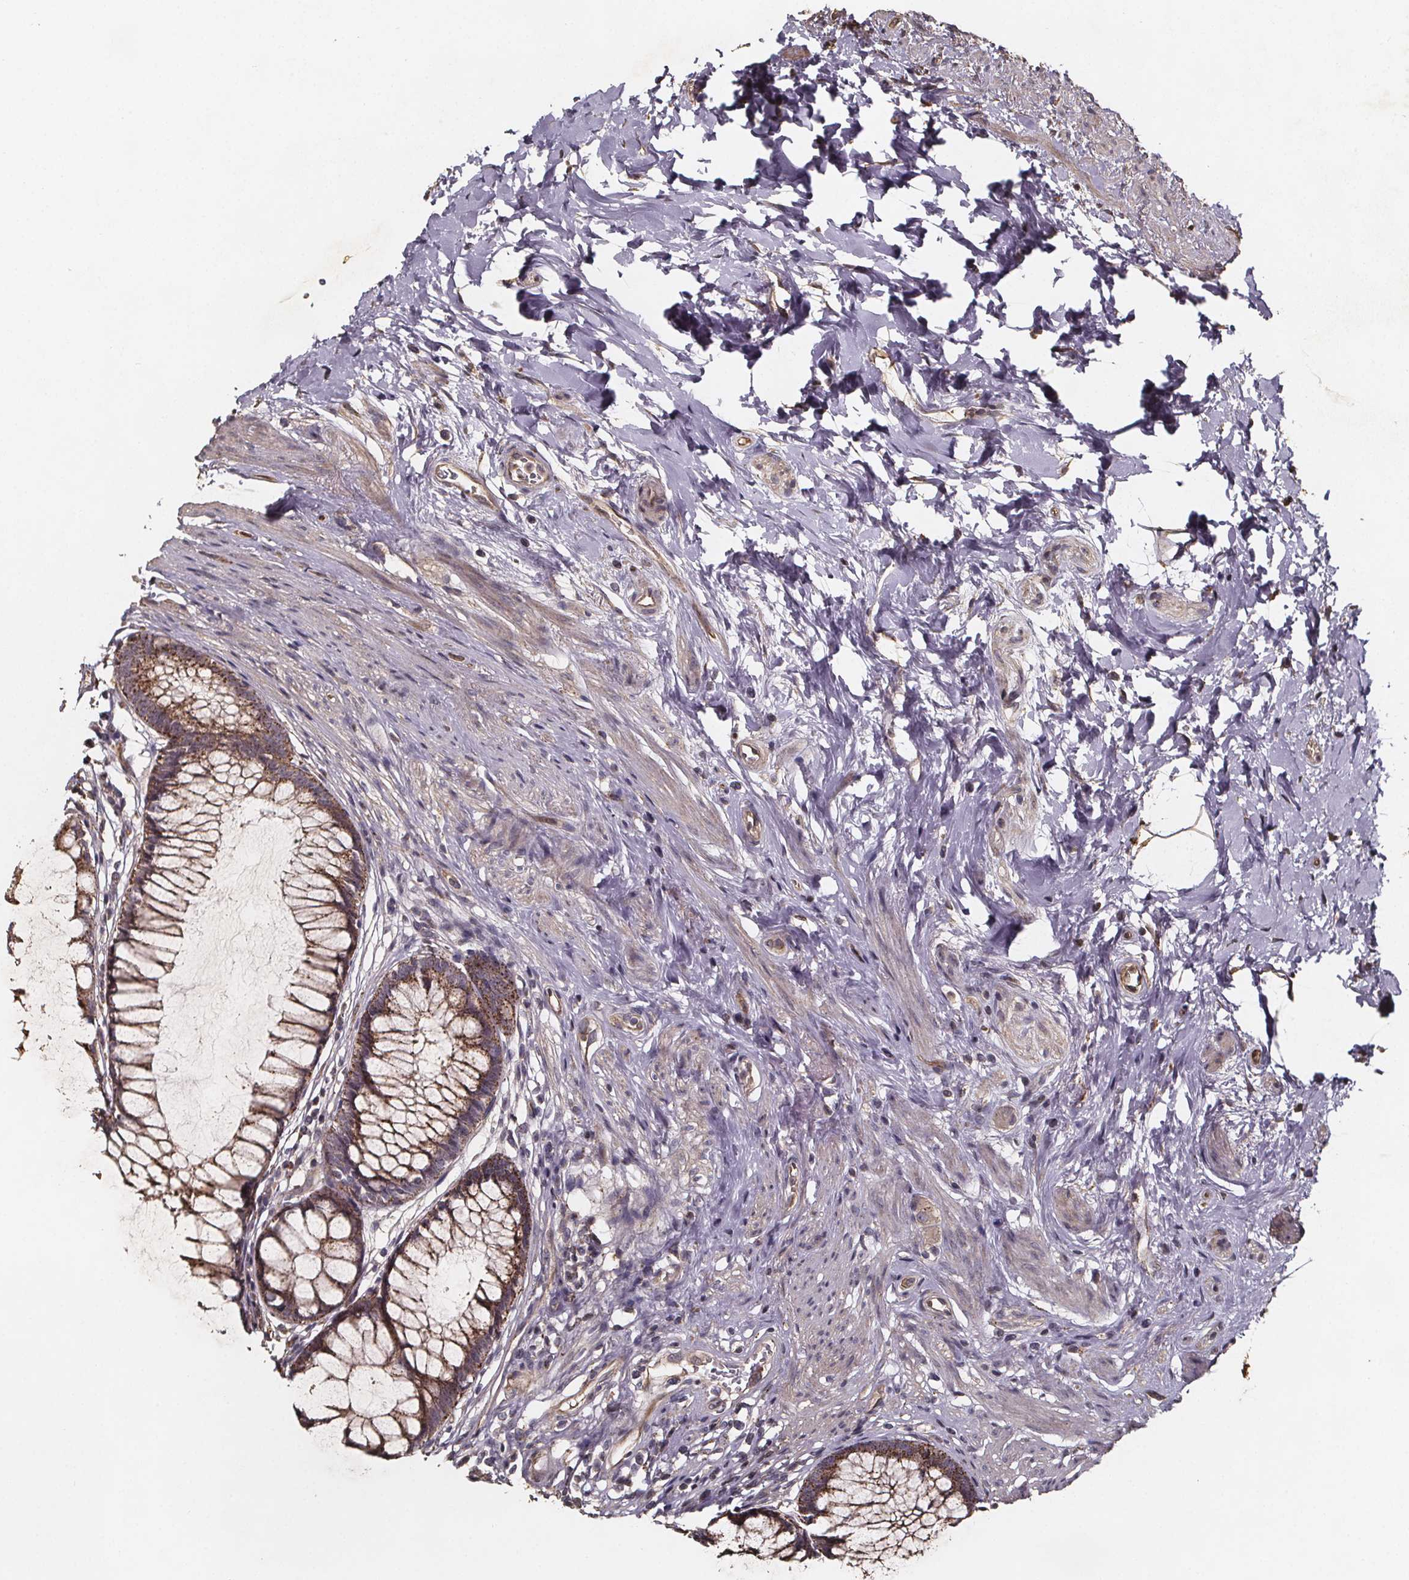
{"staining": {"intensity": "strong", "quantity": ">75%", "location": "cytoplasmic/membranous"}, "tissue": "rectum", "cell_type": "Glandular cells", "image_type": "normal", "snomed": [{"axis": "morphology", "description": "Normal tissue, NOS"}, {"axis": "topography", "description": "Smooth muscle"}, {"axis": "topography", "description": "Rectum"}], "caption": "Protein staining exhibits strong cytoplasmic/membranous expression in approximately >75% of glandular cells in normal rectum.", "gene": "ZNF879", "patient": {"sex": "male", "age": 53}}